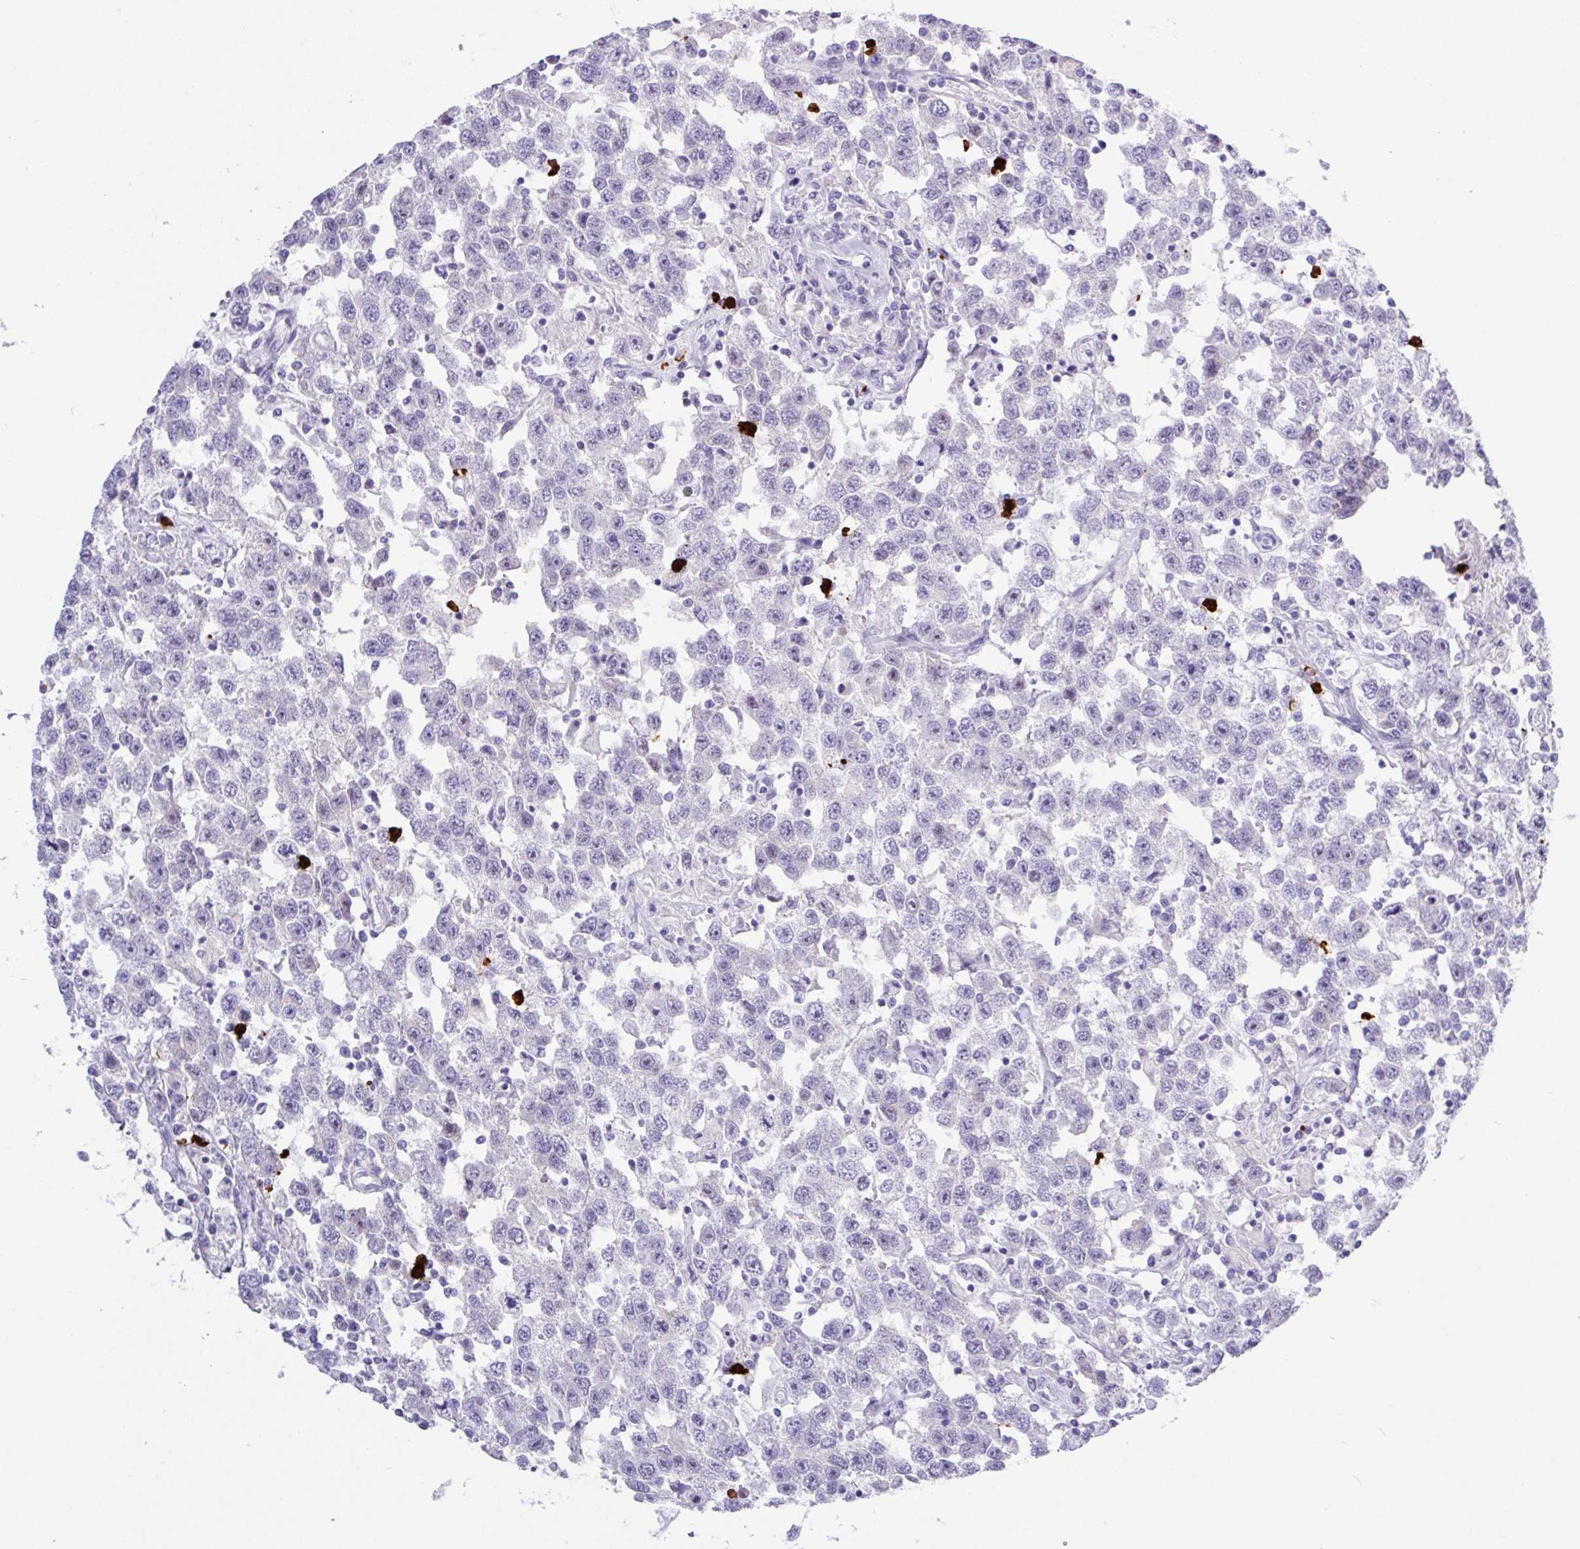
{"staining": {"intensity": "negative", "quantity": "none", "location": "none"}, "tissue": "testis cancer", "cell_type": "Tumor cells", "image_type": "cancer", "snomed": [{"axis": "morphology", "description": "Seminoma, NOS"}, {"axis": "topography", "description": "Testis"}], "caption": "Immunohistochemical staining of human testis seminoma reveals no significant expression in tumor cells.", "gene": "MRM2", "patient": {"sex": "male", "age": 41}}